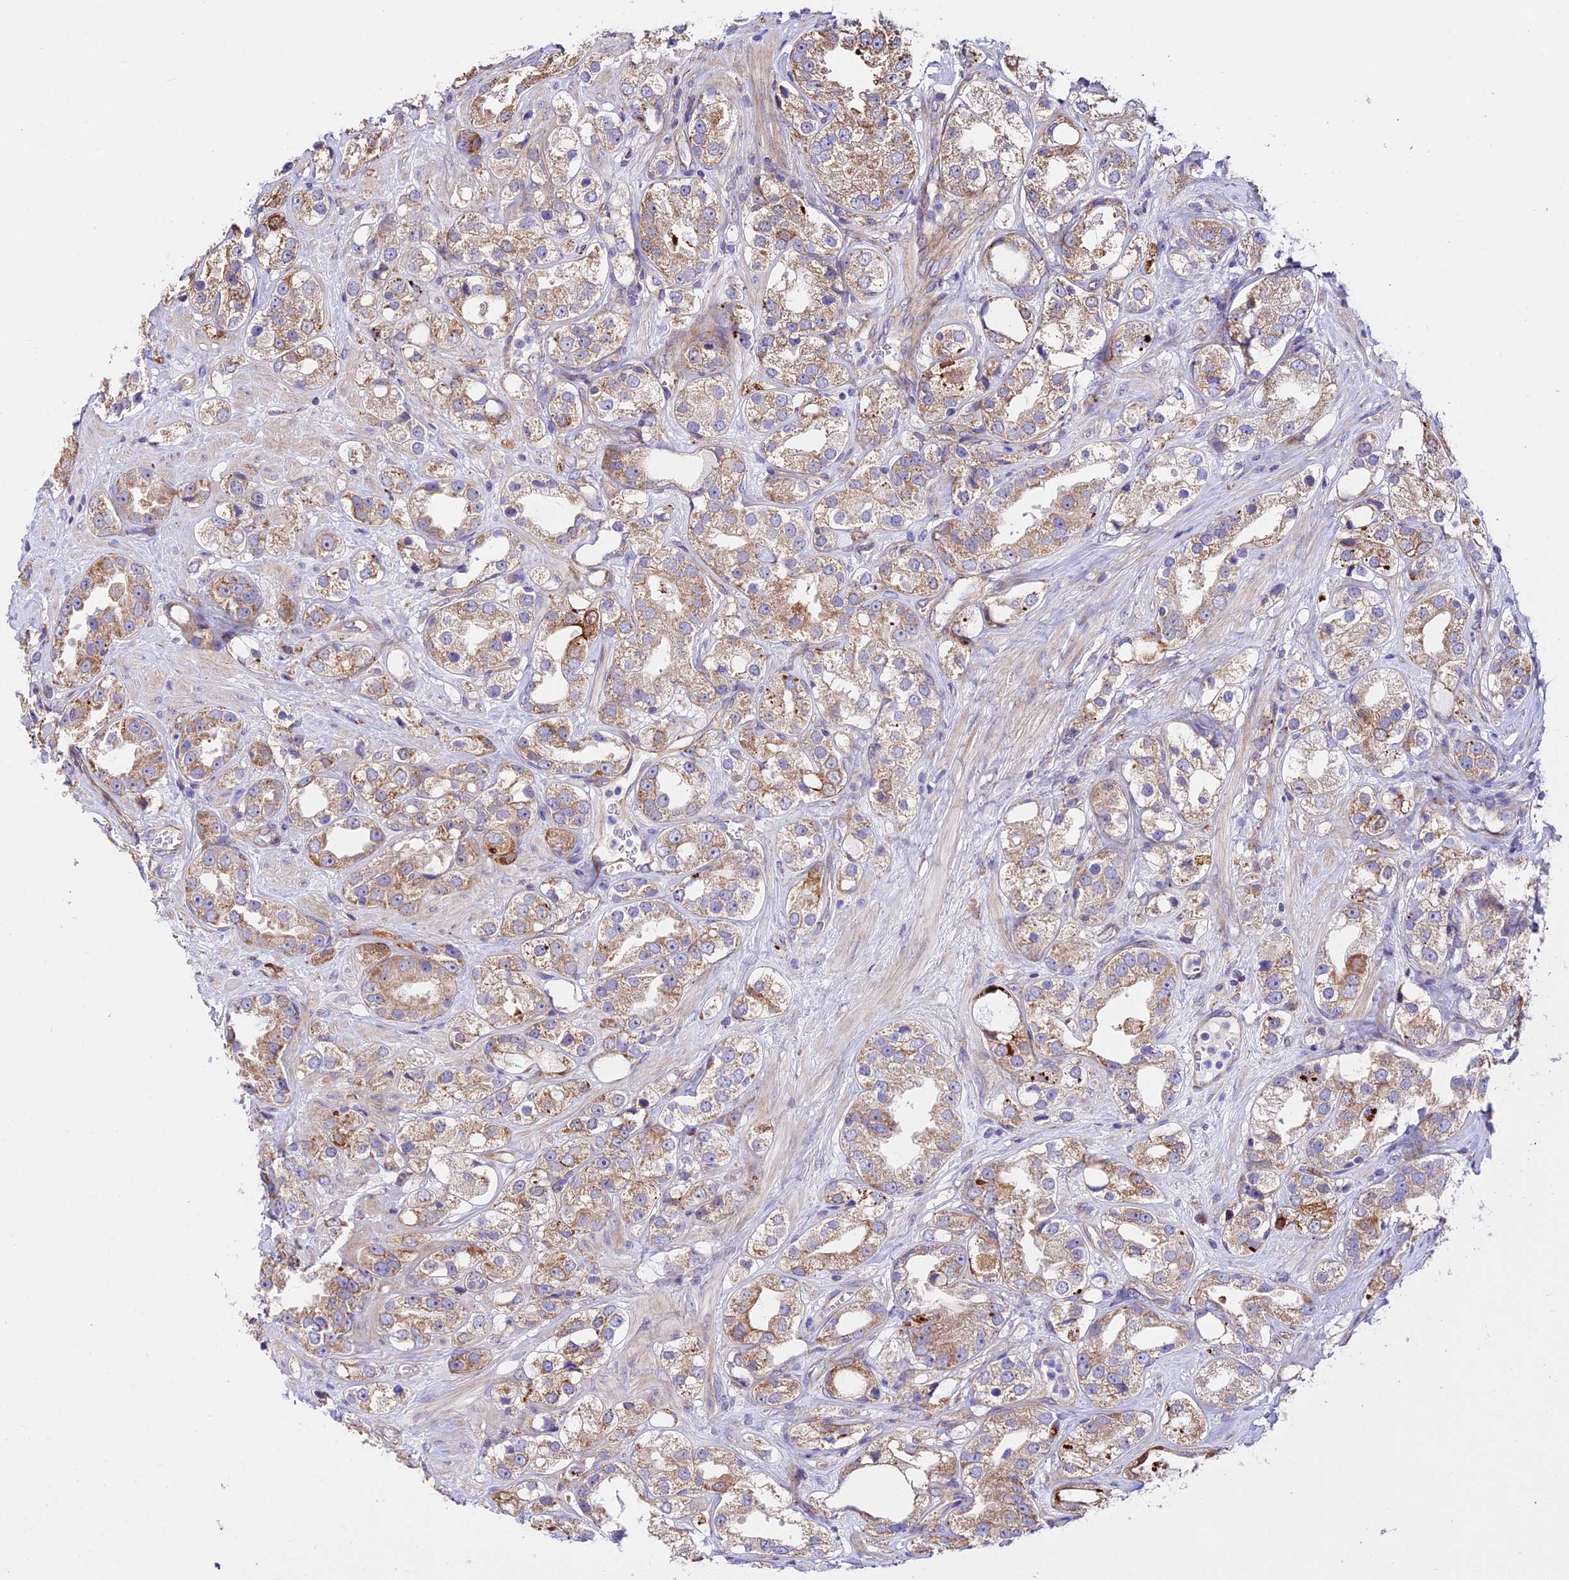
{"staining": {"intensity": "moderate", "quantity": ">75%", "location": "cytoplasmic/membranous"}, "tissue": "prostate cancer", "cell_type": "Tumor cells", "image_type": "cancer", "snomed": [{"axis": "morphology", "description": "Adenocarcinoma, NOS"}, {"axis": "topography", "description": "Prostate"}], "caption": "High-magnification brightfield microscopy of prostate cancer (adenocarcinoma) stained with DAB (3,3'-diaminobenzidine) (brown) and counterstained with hematoxylin (blue). tumor cells exhibit moderate cytoplasmic/membranous staining is present in approximately>75% of cells.", "gene": "VPS13C", "patient": {"sex": "male", "age": 79}}